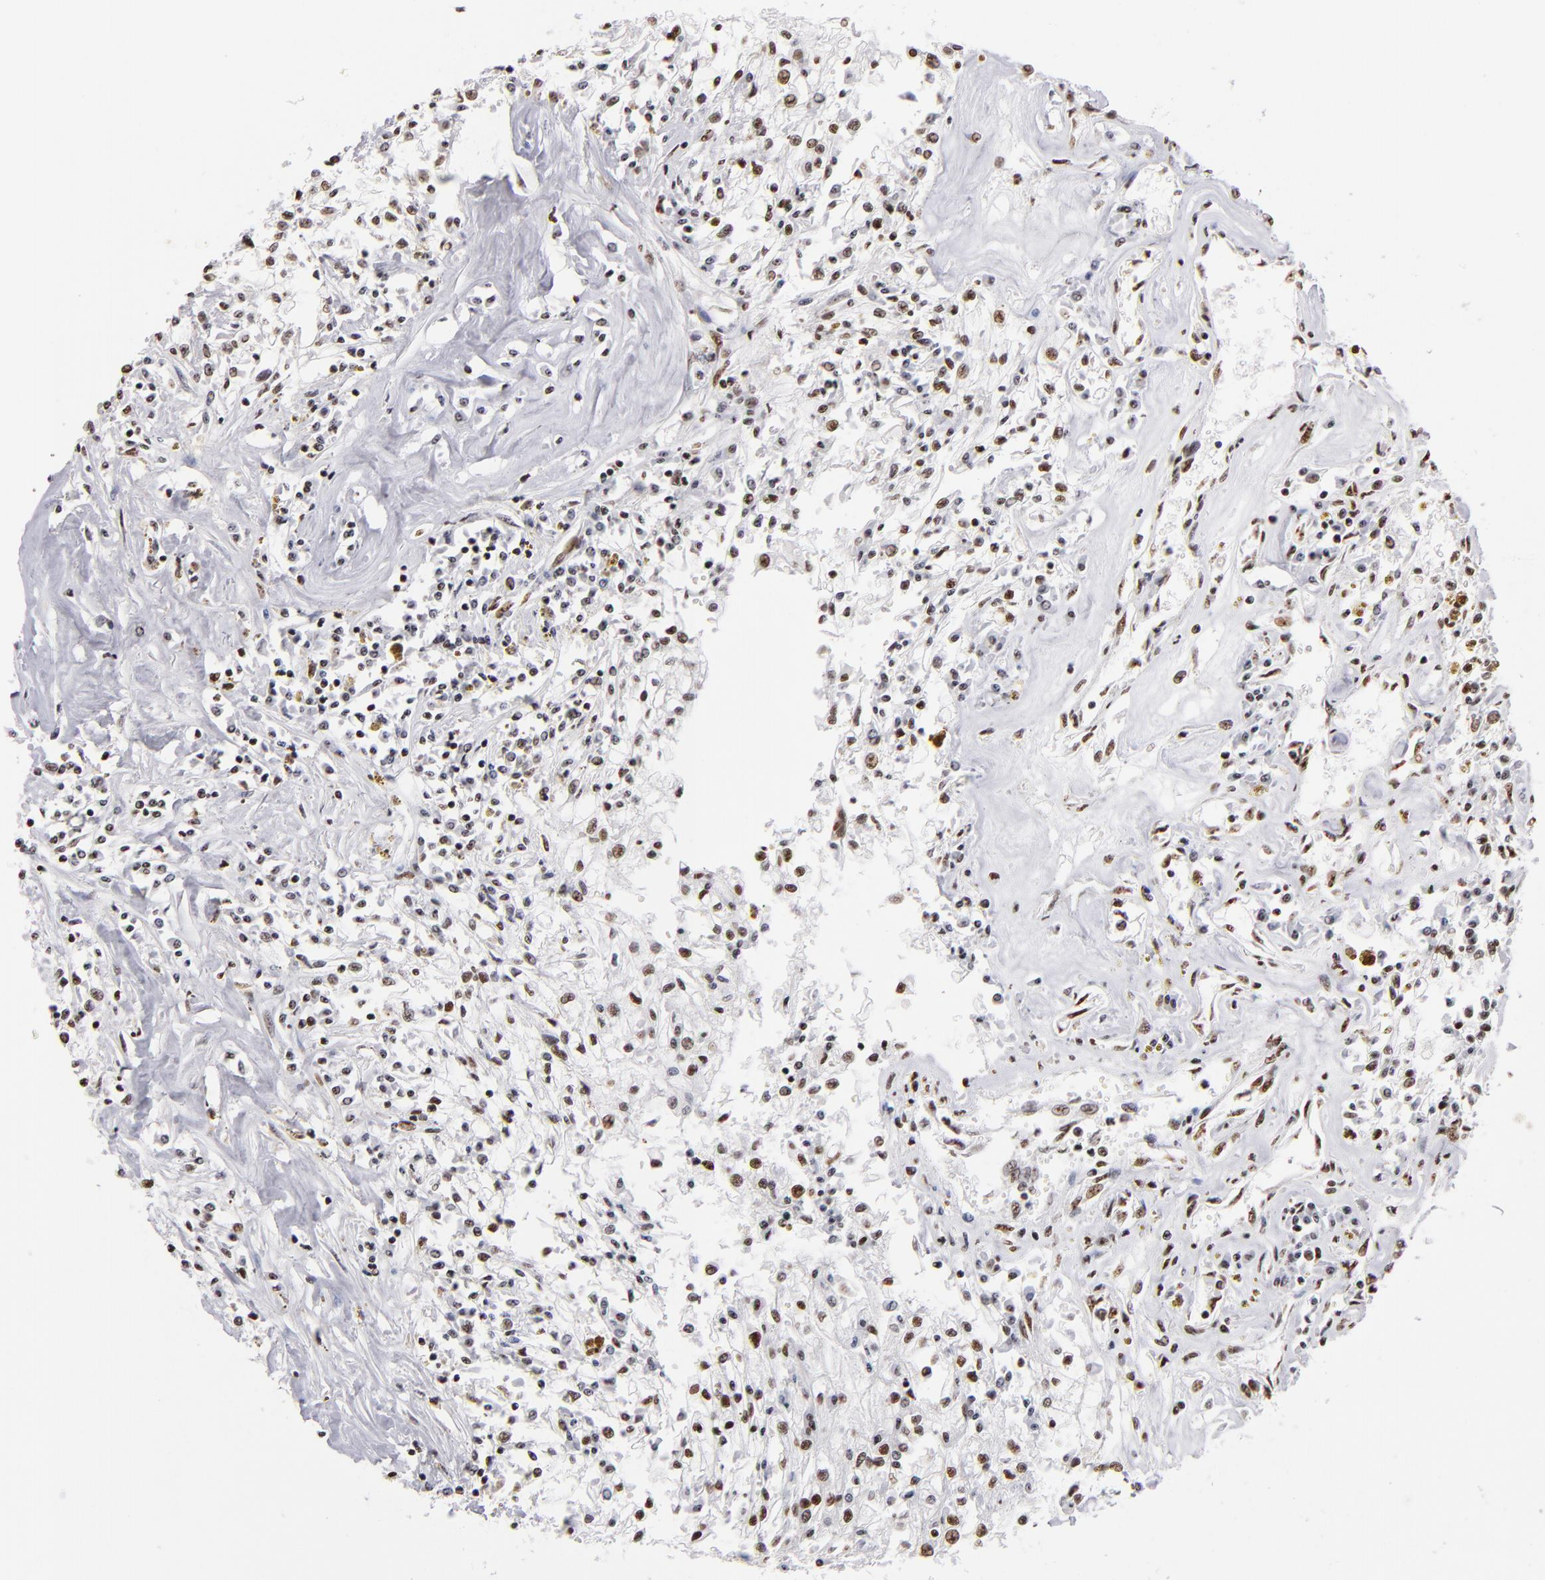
{"staining": {"intensity": "strong", "quantity": ">75%", "location": "nuclear"}, "tissue": "renal cancer", "cell_type": "Tumor cells", "image_type": "cancer", "snomed": [{"axis": "morphology", "description": "Adenocarcinoma, NOS"}, {"axis": "topography", "description": "Kidney"}], "caption": "Immunohistochemistry (IHC) of human renal cancer (adenocarcinoma) reveals high levels of strong nuclear expression in approximately >75% of tumor cells. (Brightfield microscopy of DAB IHC at high magnification).", "gene": "MRE11", "patient": {"sex": "male", "age": 78}}